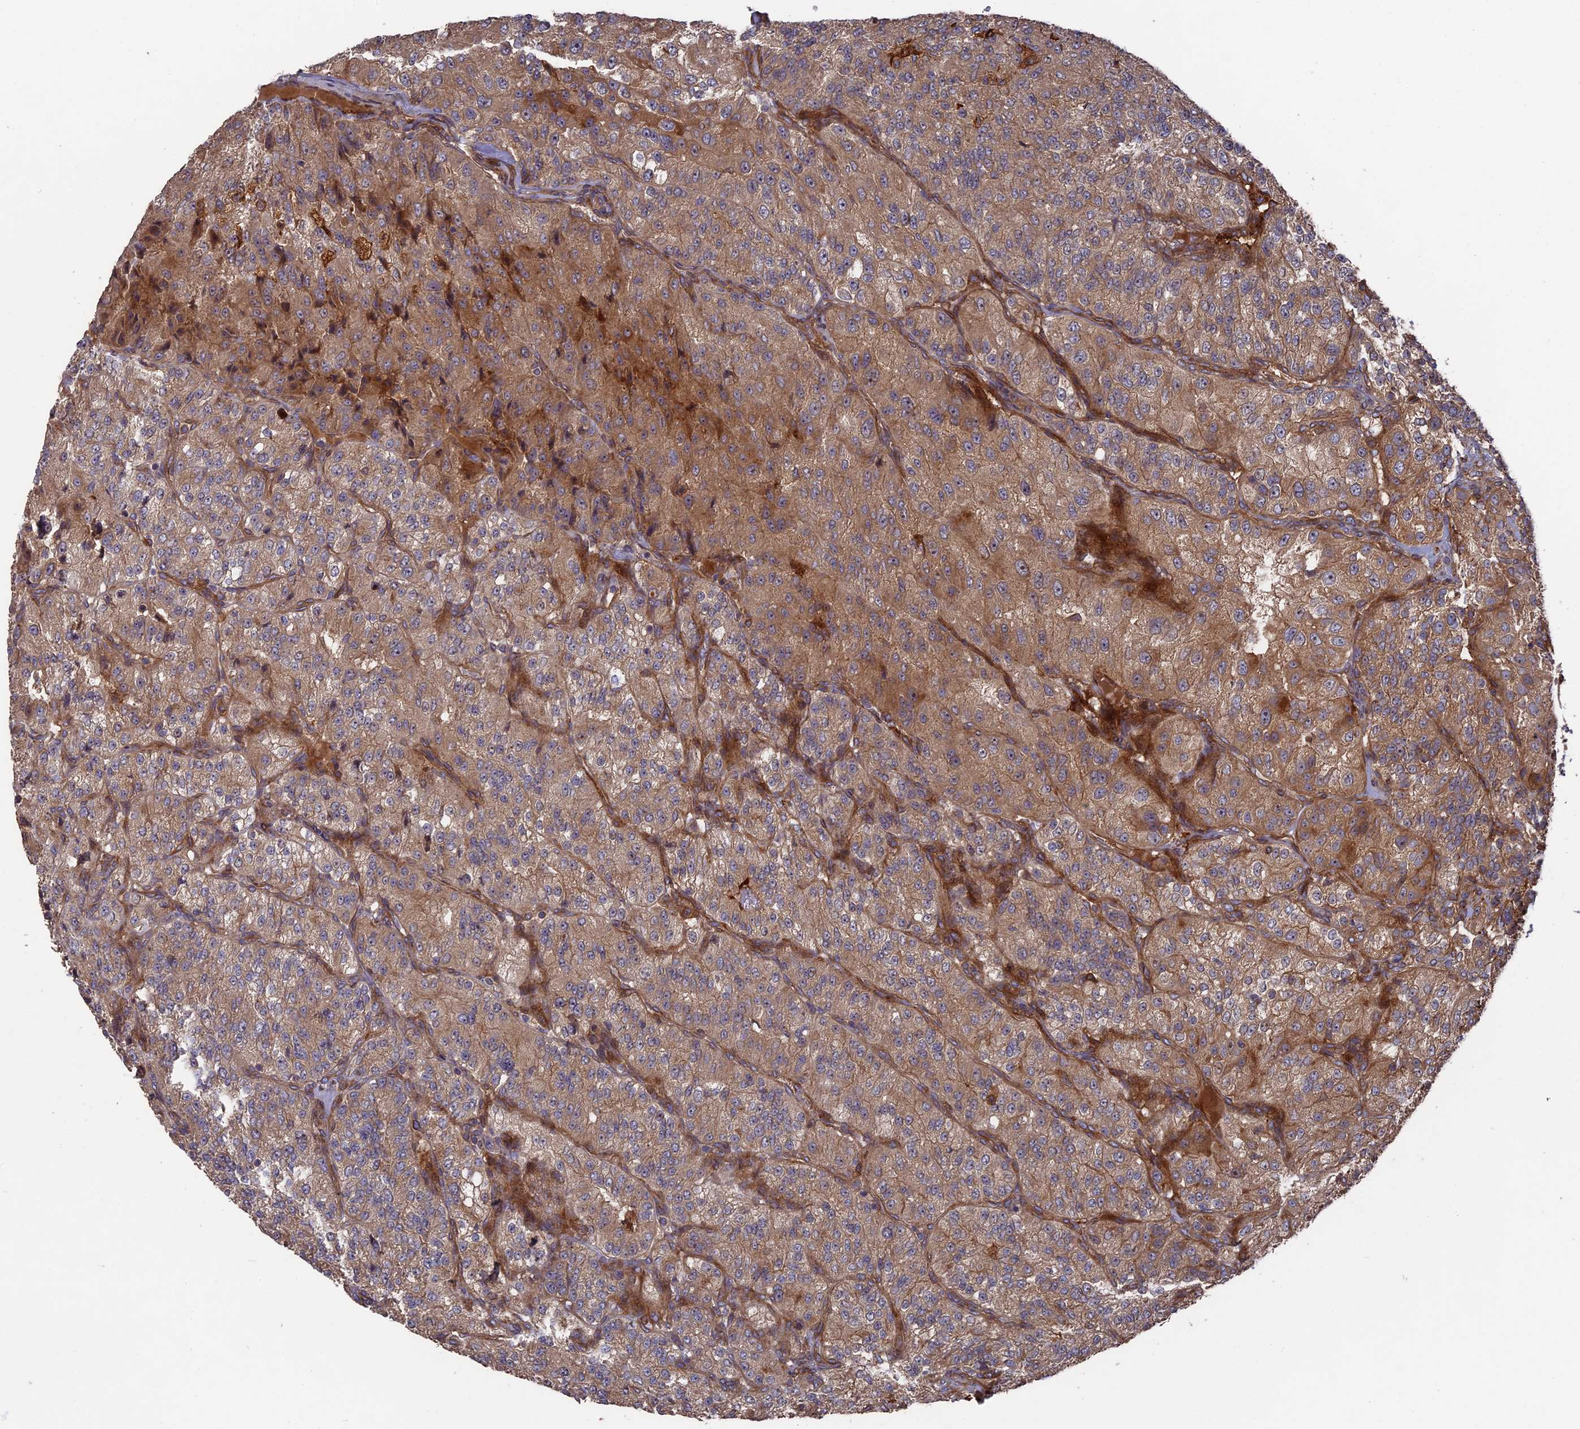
{"staining": {"intensity": "moderate", "quantity": ">75%", "location": "cytoplasmic/membranous"}, "tissue": "renal cancer", "cell_type": "Tumor cells", "image_type": "cancer", "snomed": [{"axis": "morphology", "description": "Adenocarcinoma, NOS"}, {"axis": "topography", "description": "Kidney"}], "caption": "Immunohistochemistry of renal adenocarcinoma displays medium levels of moderate cytoplasmic/membranous expression in about >75% of tumor cells.", "gene": "DEF8", "patient": {"sex": "female", "age": 63}}